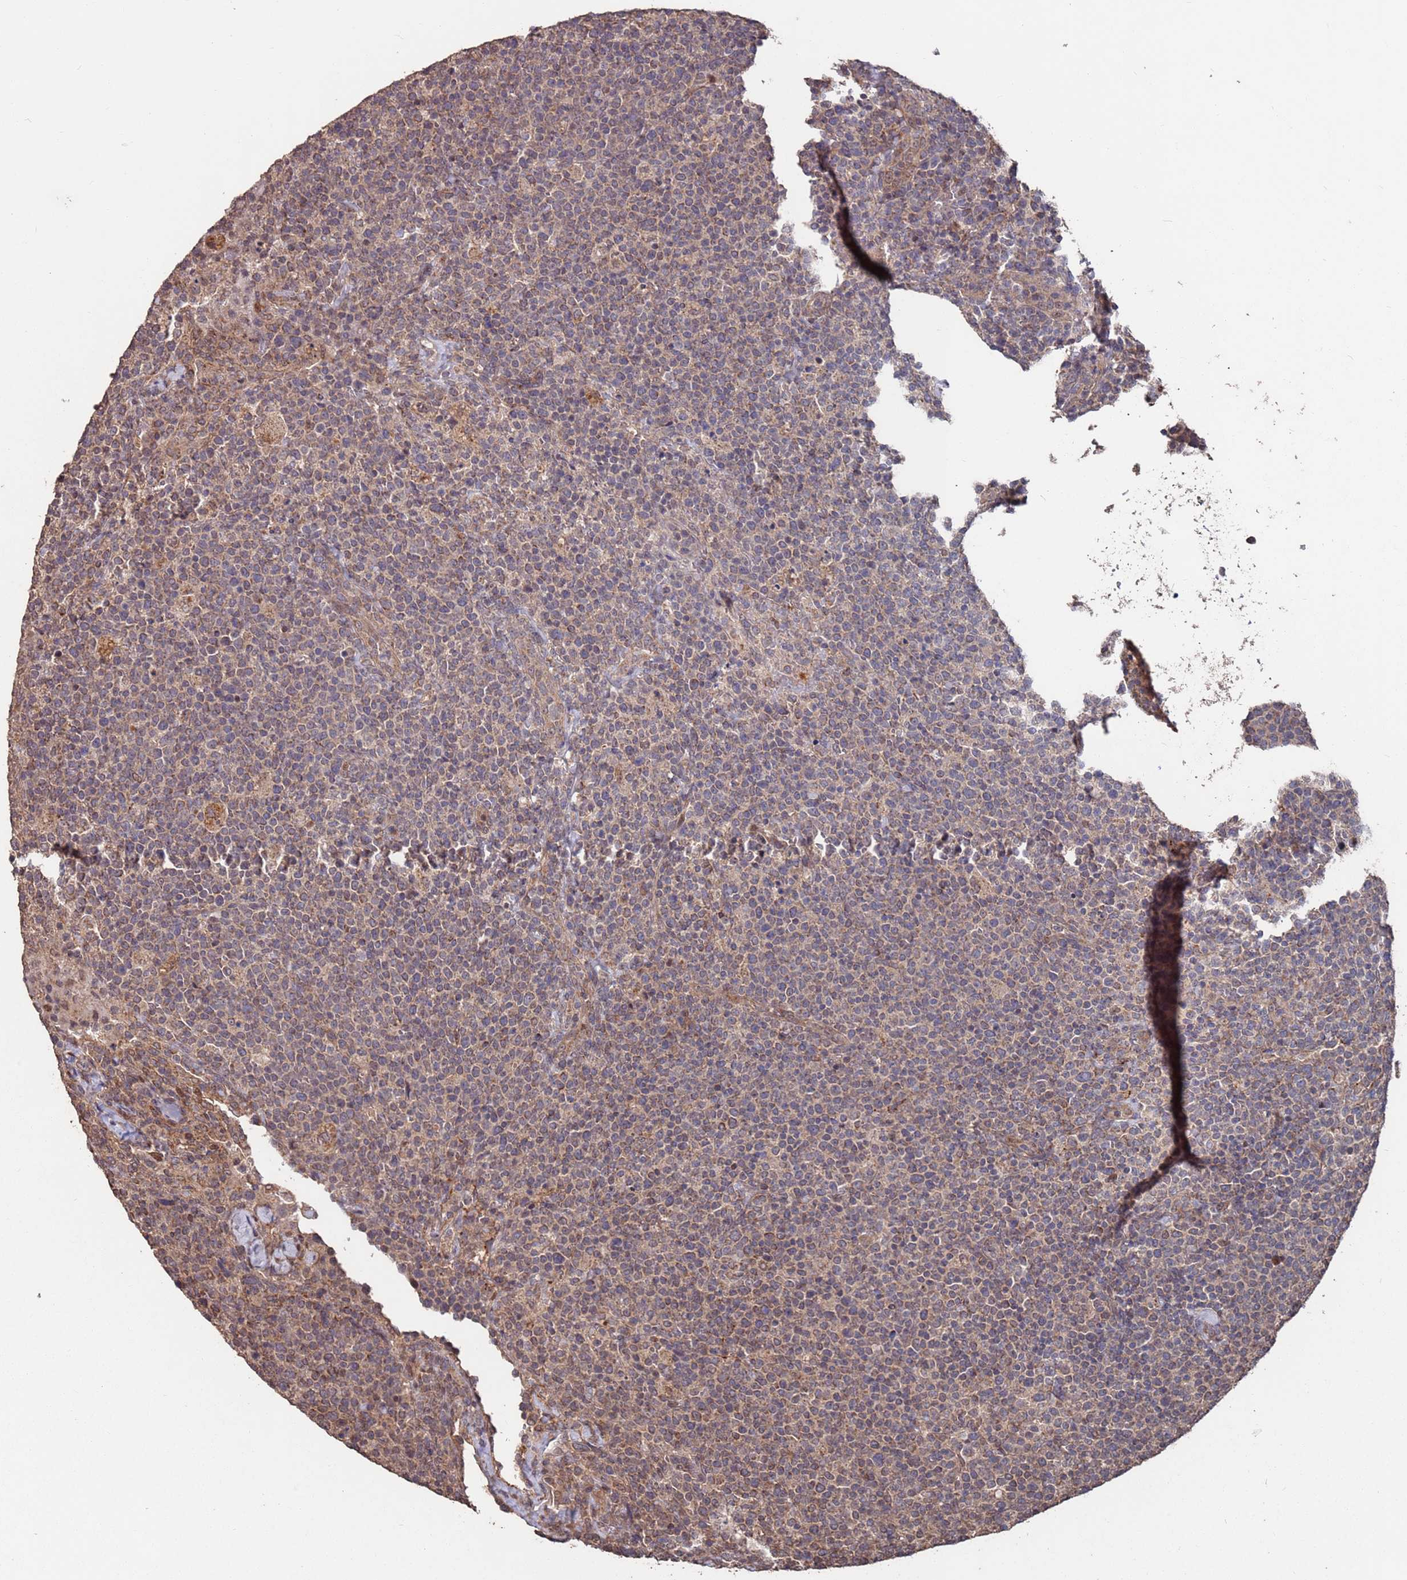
{"staining": {"intensity": "weak", "quantity": "25%-75%", "location": "cytoplasmic/membranous"}, "tissue": "lymphoma", "cell_type": "Tumor cells", "image_type": "cancer", "snomed": [{"axis": "morphology", "description": "Malignant lymphoma, non-Hodgkin's type, High grade"}, {"axis": "topography", "description": "Lymph node"}], "caption": "Immunohistochemical staining of human lymphoma reveals weak cytoplasmic/membranous protein expression in approximately 25%-75% of tumor cells.", "gene": "PRR7", "patient": {"sex": "male", "age": 61}}